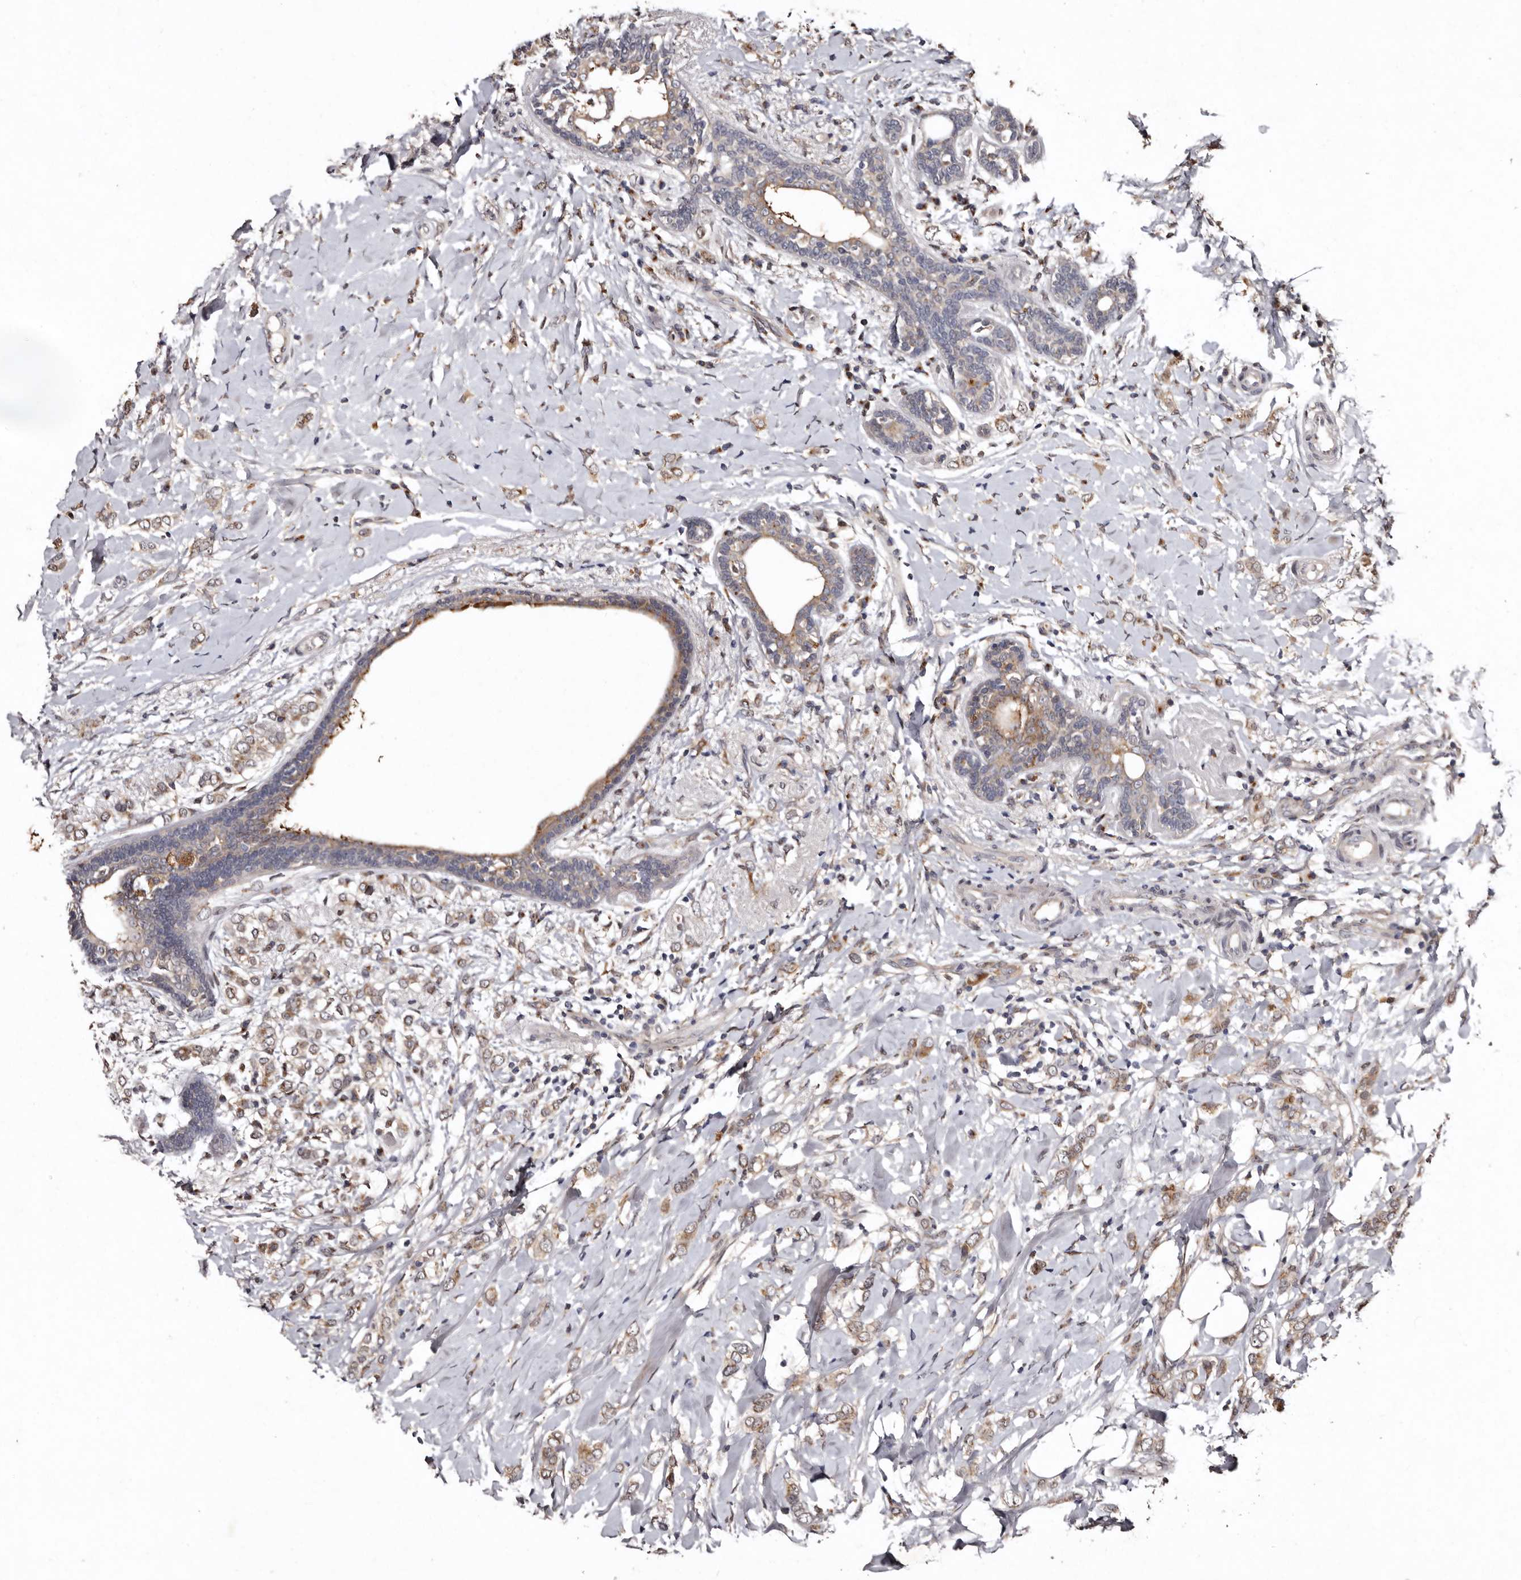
{"staining": {"intensity": "moderate", "quantity": ">75%", "location": "cytoplasmic/membranous"}, "tissue": "breast cancer", "cell_type": "Tumor cells", "image_type": "cancer", "snomed": [{"axis": "morphology", "description": "Normal tissue, NOS"}, {"axis": "morphology", "description": "Lobular carcinoma"}, {"axis": "topography", "description": "Breast"}], "caption": "A medium amount of moderate cytoplasmic/membranous positivity is present in about >75% of tumor cells in breast cancer (lobular carcinoma) tissue.", "gene": "FAM91A1", "patient": {"sex": "female", "age": 47}}